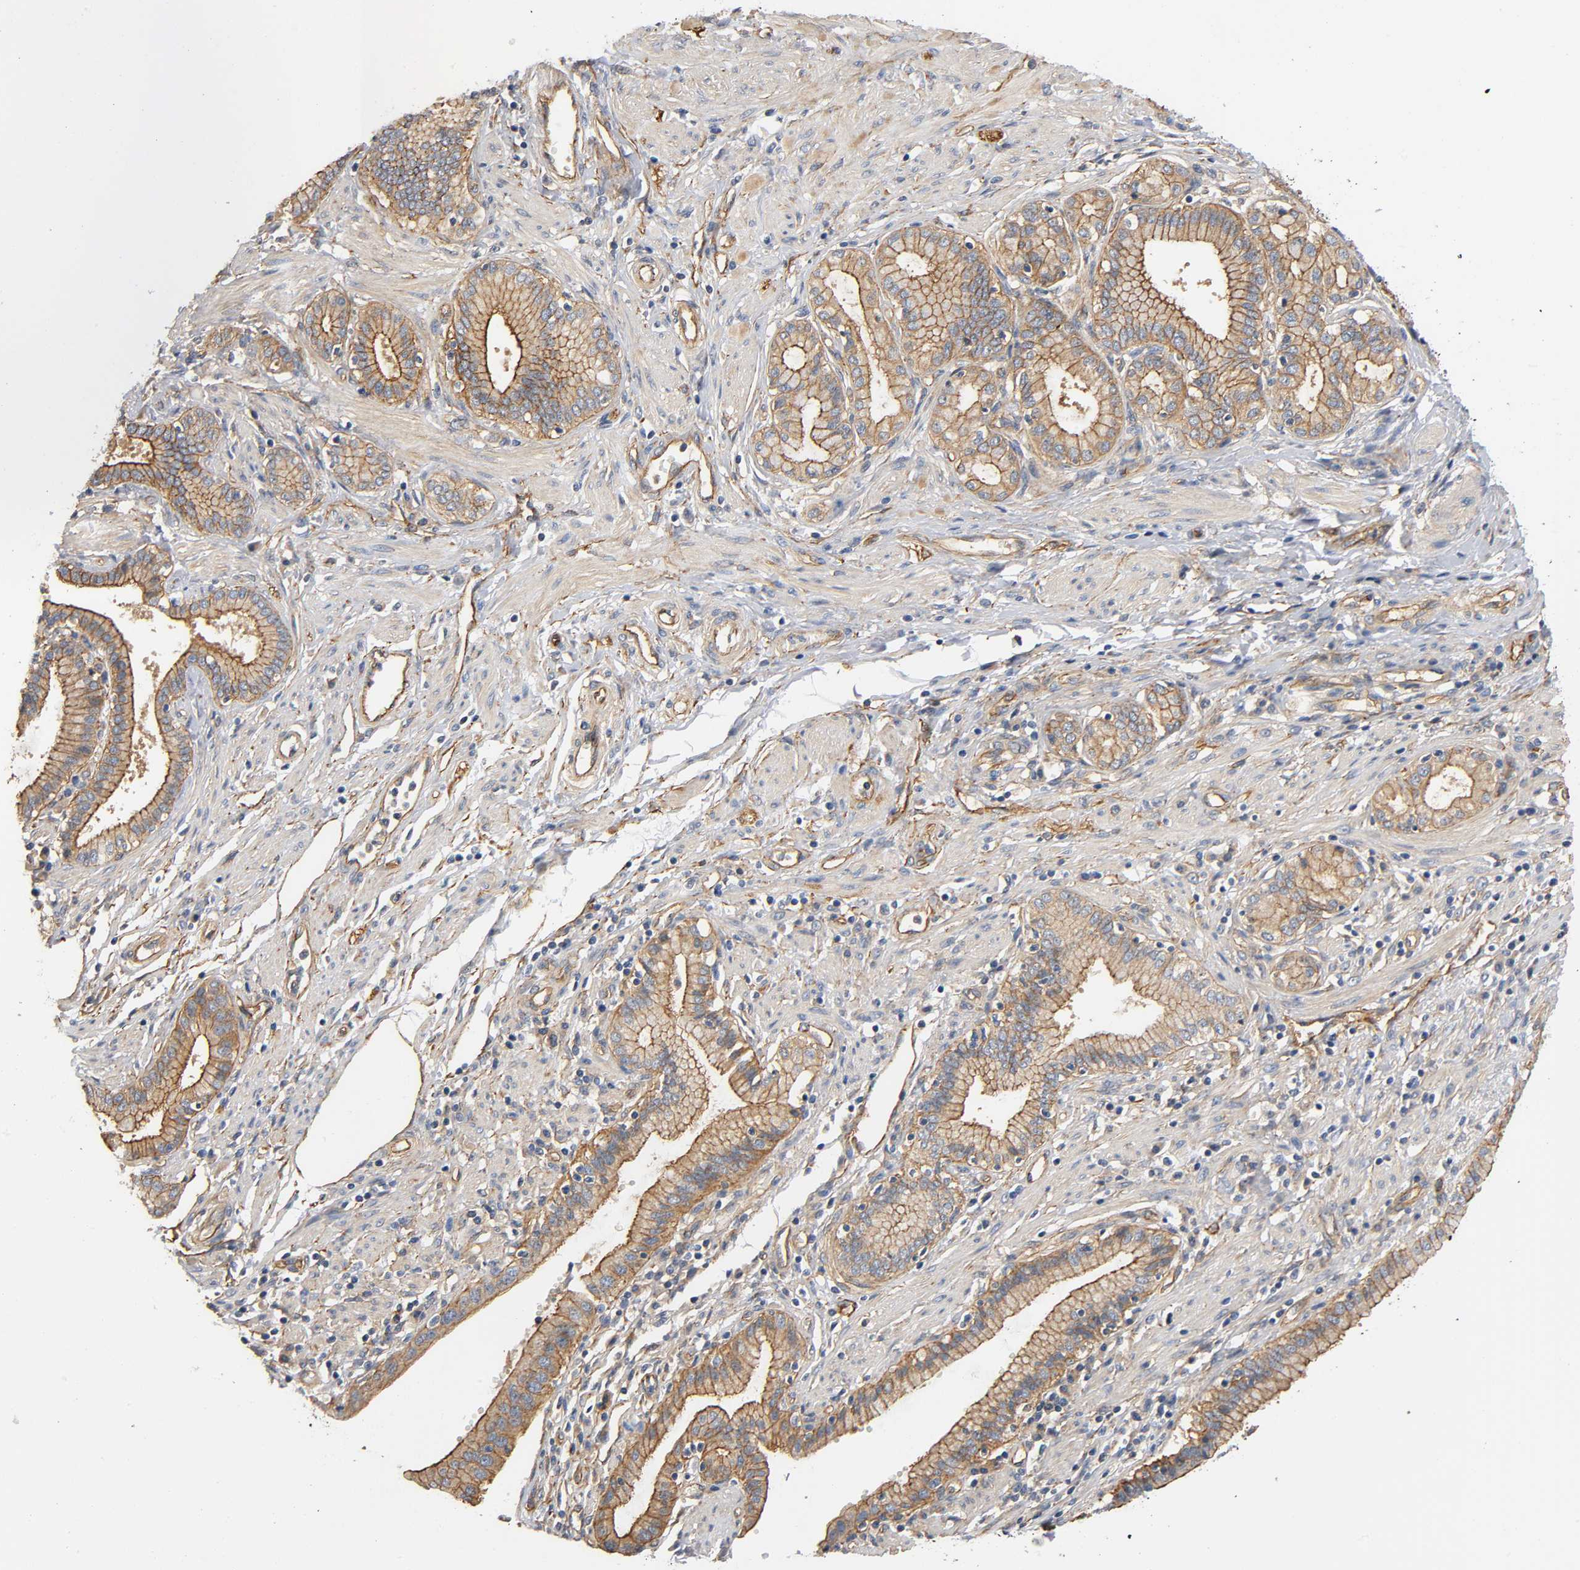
{"staining": {"intensity": "moderate", "quantity": ">75%", "location": "cytoplasmic/membranous"}, "tissue": "pancreatic cancer", "cell_type": "Tumor cells", "image_type": "cancer", "snomed": [{"axis": "morphology", "description": "Adenocarcinoma, NOS"}, {"axis": "topography", "description": "Pancreas"}], "caption": "A histopathology image of pancreatic cancer (adenocarcinoma) stained for a protein demonstrates moderate cytoplasmic/membranous brown staining in tumor cells. (DAB IHC with brightfield microscopy, high magnification).", "gene": "MARS1", "patient": {"sex": "female", "age": 48}}